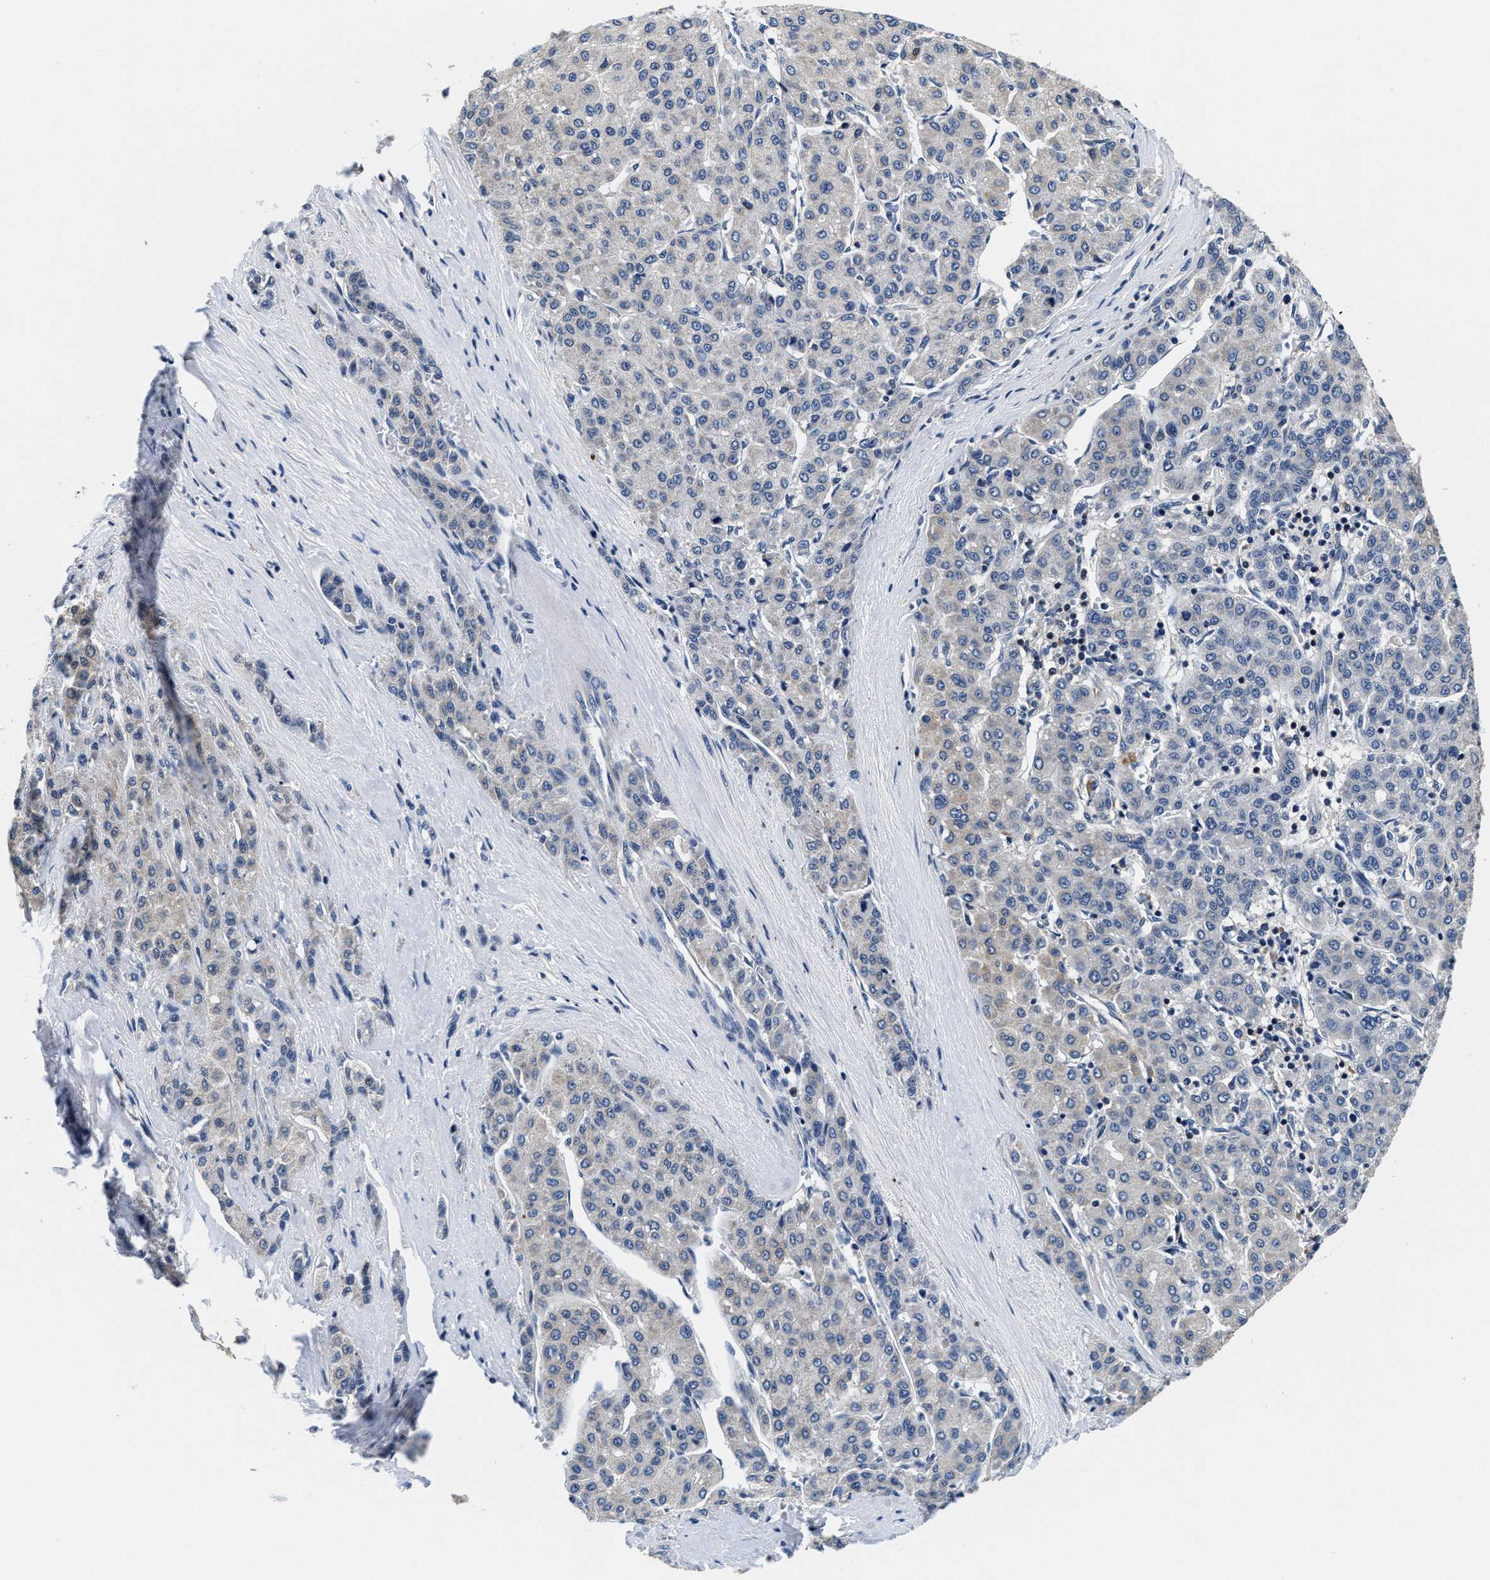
{"staining": {"intensity": "negative", "quantity": "none", "location": "none"}, "tissue": "liver cancer", "cell_type": "Tumor cells", "image_type": "cancer", "snomed": [{"axis": "morphology", "description": "Carcinoma, Hepatocellular, NOS"}, {"axis": "topography", "description": "Liver"}], "caption": "This micrograph is of liver cancer (hepatocellular carcinoma) stained with immunohistochemistry to label a protein in brown with the nuclei are counter-stained blue. There is no positivity in tumor cells. The staining is performed using DAB (3,3'-diaminobenzidine) brown chromogen with nuclei counter-stained in using hematoxylin.", "gene": "PHPT1", "patient": {"sex": "male", "age": 65}}